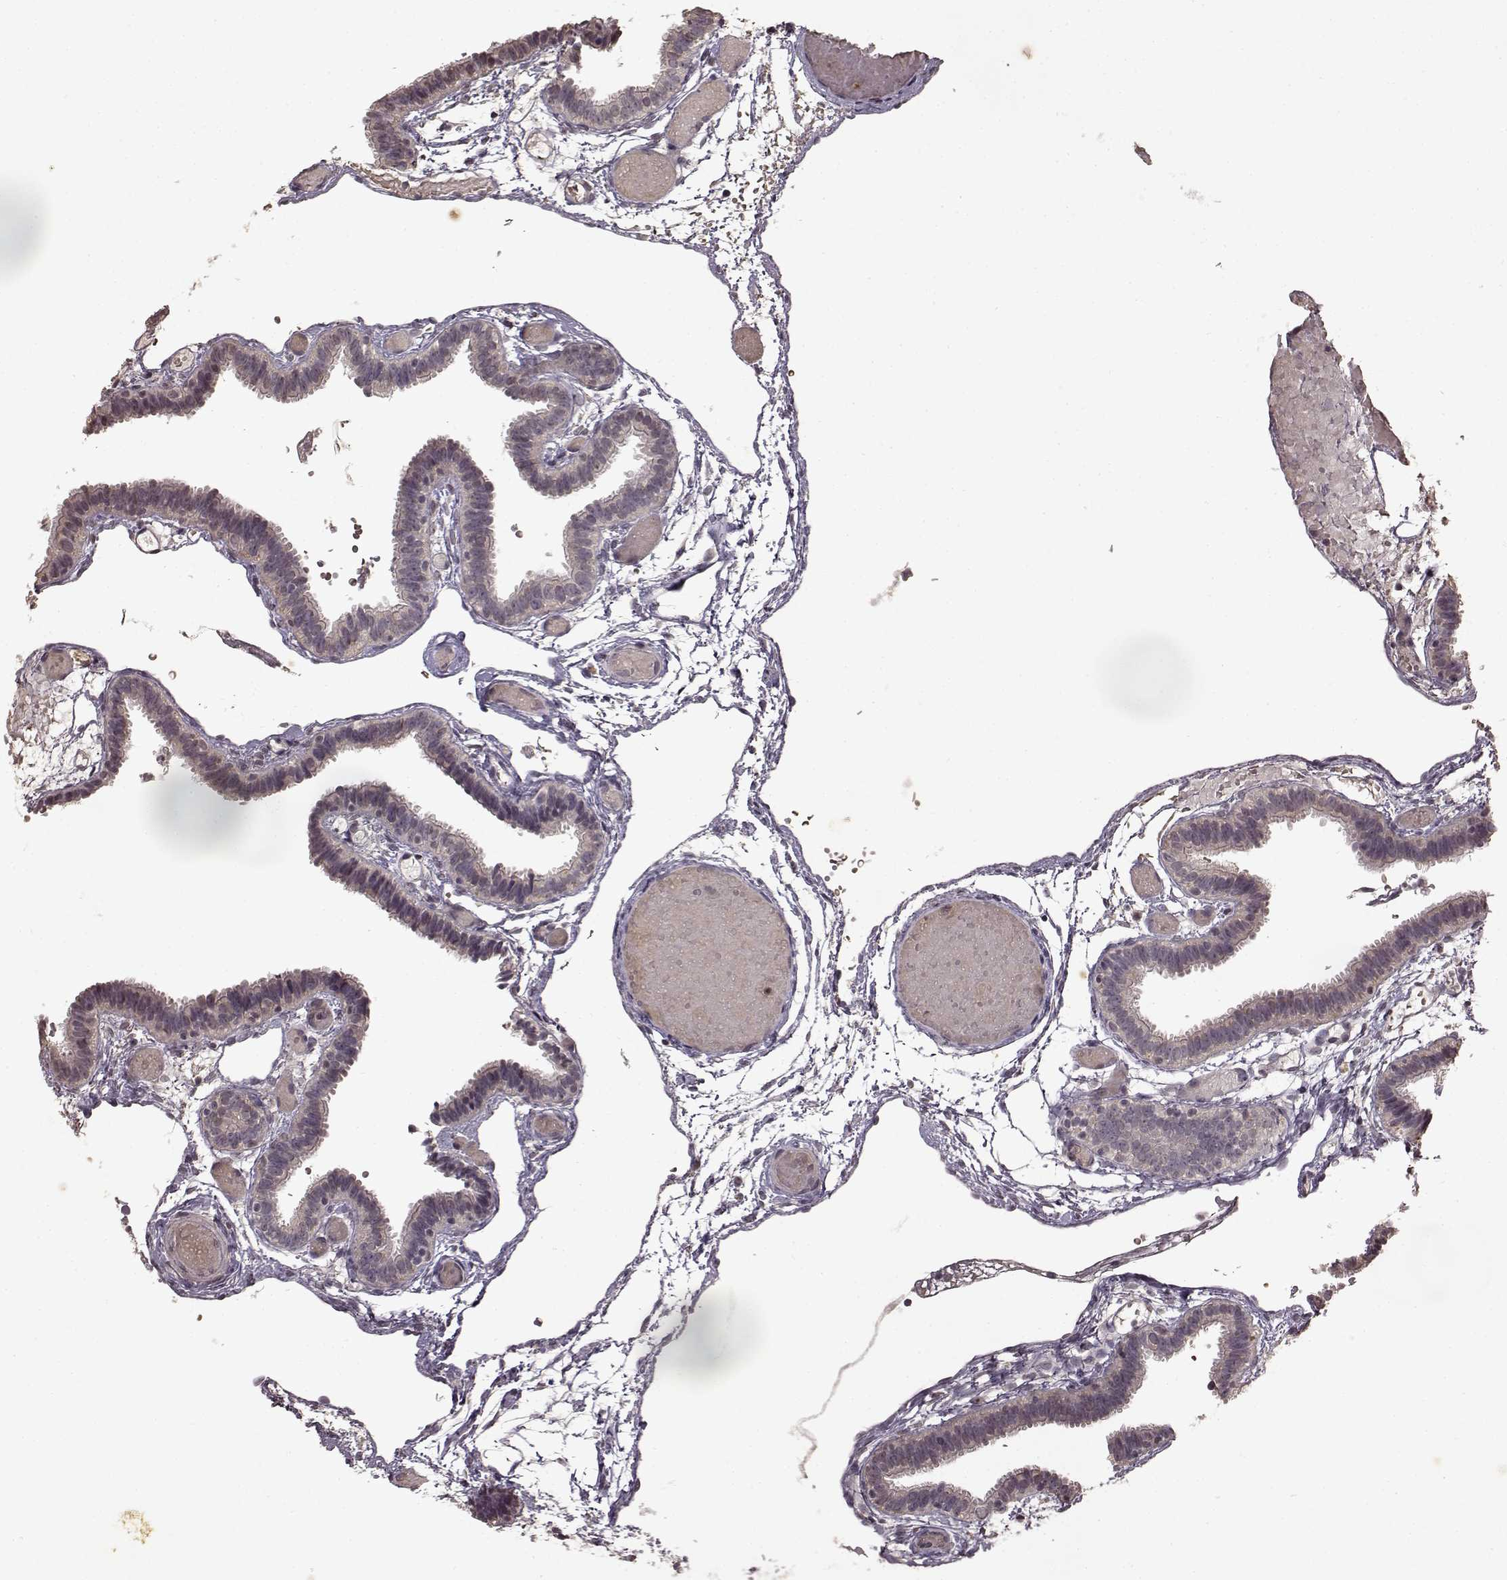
{"staining": {"intensity": "negative", "quantity": "none", "location": "none"}, "tissue": "fallopian tube", "cell_type": "Glandular cells", "image_type": "normal", "snomed": [{"axis": "morphology", "description": "Normal tissue, NOS"}, {"axis": "topography", "description": "Fallopian tube"}], "caption": "There is no significant expression in glandular cells of fallopian tube.", "gene": "LHB", "patient": {"sex": "female", "age": 37}}